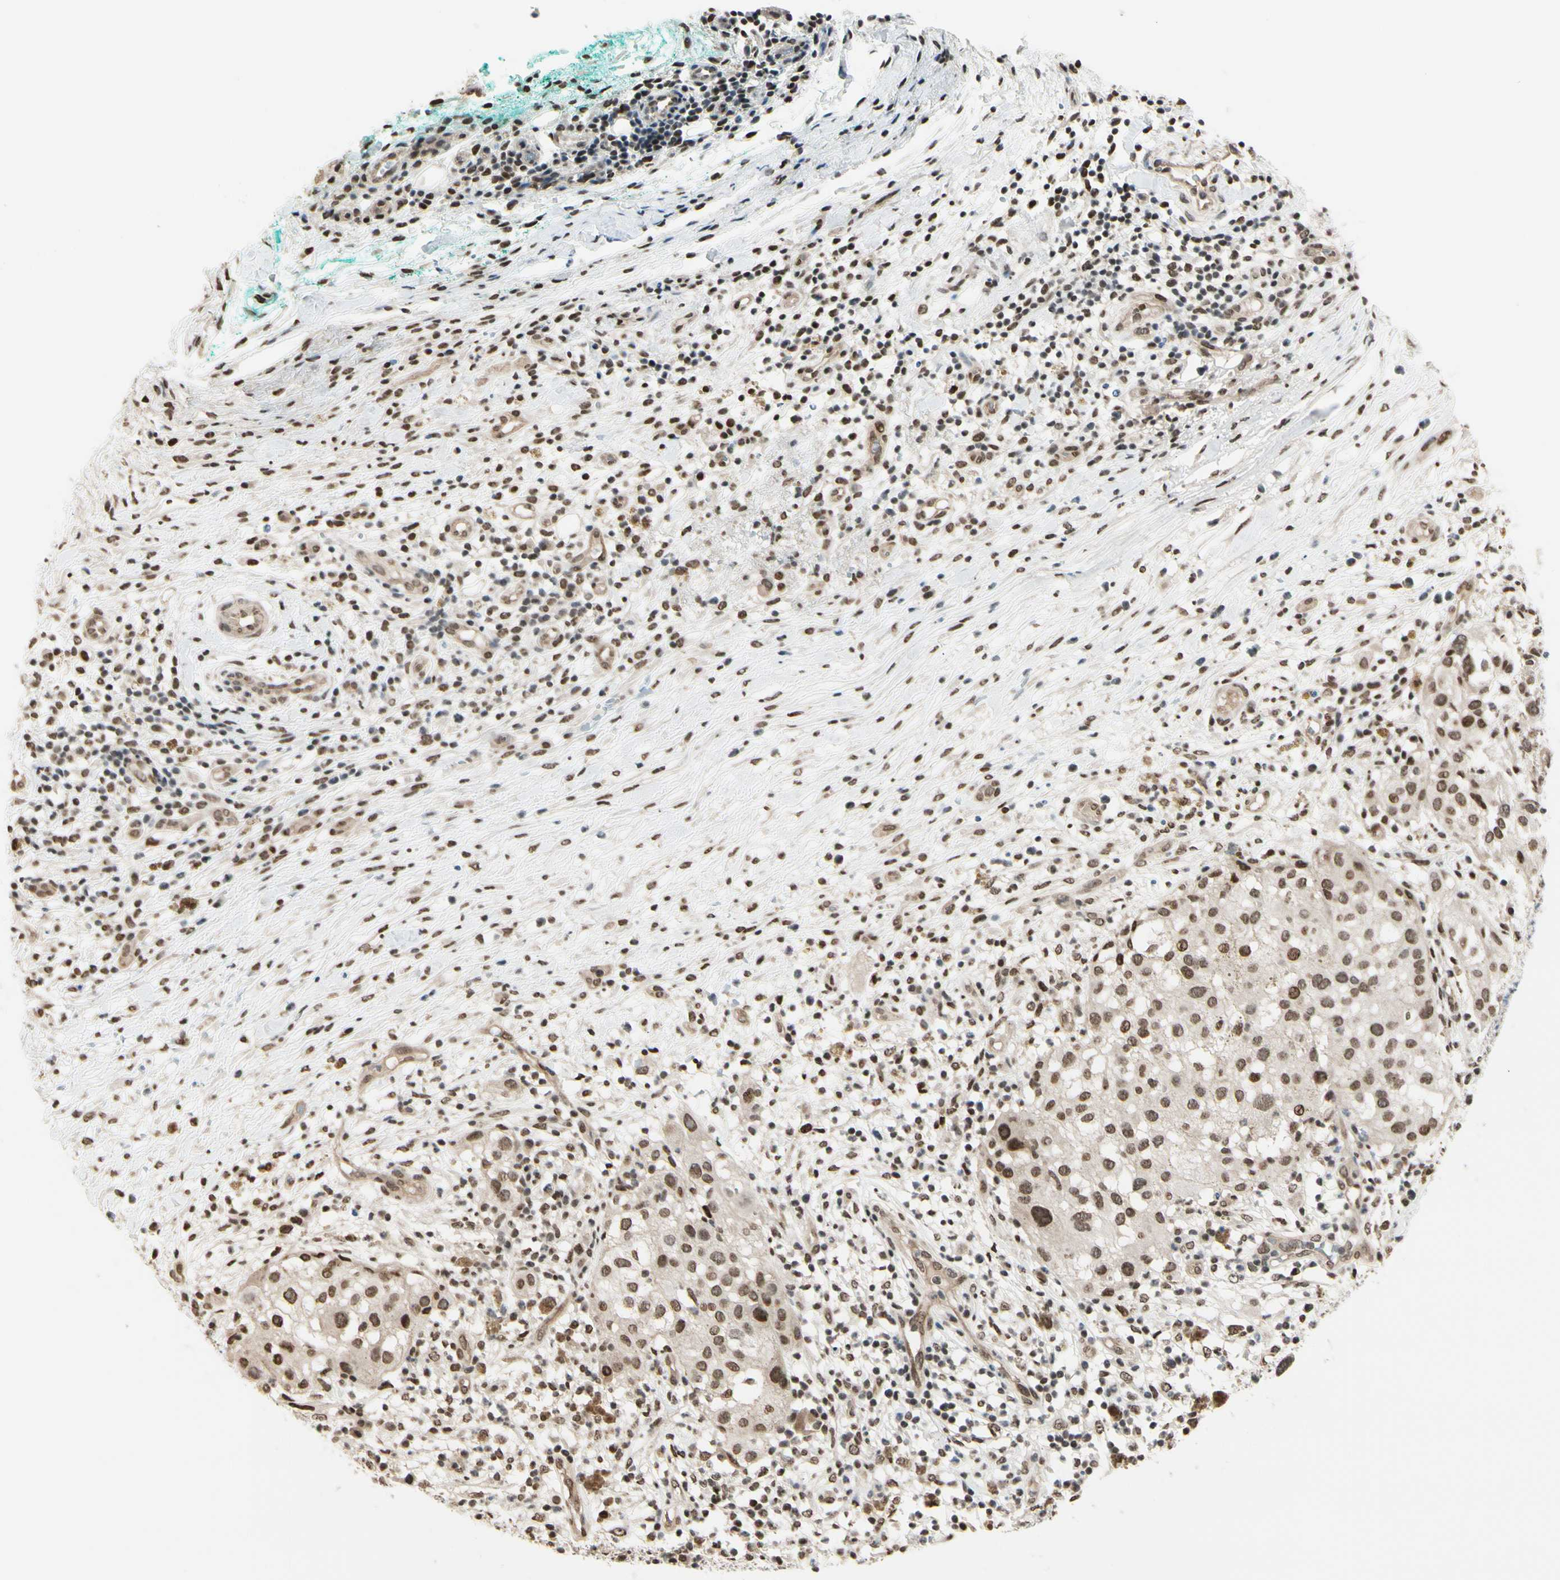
{"staining": {"intensity": "moderate", "quantity": ">75%", "location": "nuclear"}, "tissue": "melanoma", "cell_type": "Tumor cells", "image_type": "cancer", "snomed": [{"axis": "morphology", "description": "Necrosis, NOS"}, {"axis": "morphology", "description": "Malignant melanoma, NOS"}, {"axis": "topography", "description": "Skin"}], "caption": "High-power microscopy captured an IHC image of melanoma, revealing moderate nuclear positivity in approximately >75% of tumor cells.", "gene": "SUFU", "patient": {"sex": "female", "age": 87}}